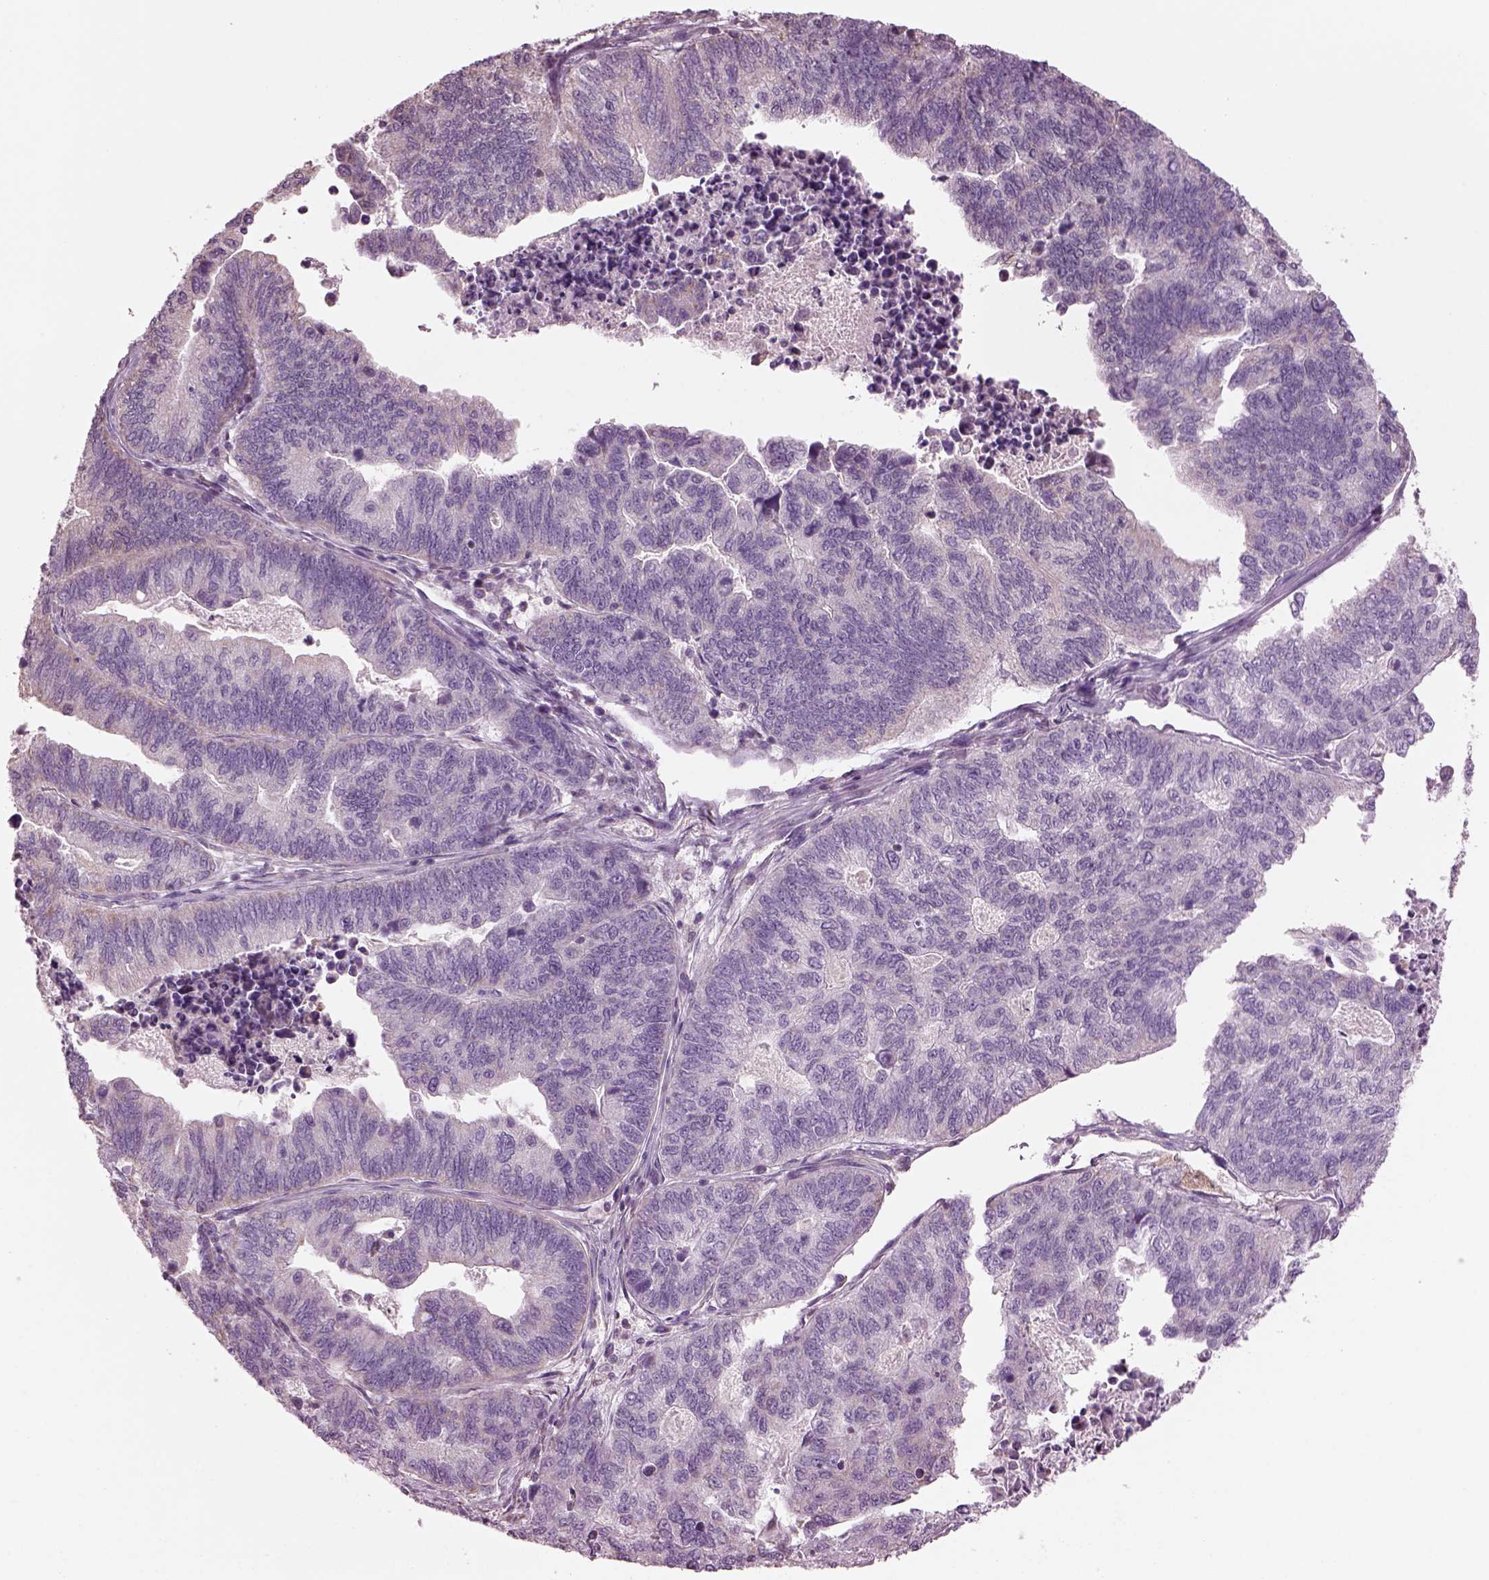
{"staining": {"intensity": "negative", "quantity": "none", "location": "none"}, "tissue": "stomach cancer", "cell_type": "Tumor cells", "image_type": "cancer", "snomed": [{"axis": "morphology", "description": "Adenocarcinoma, NOS"}, {"axis": "topography", "description": "Stomach, upper"}], "caption": "High power microscopy histopathology image of an immunohistochemistry histopathology image of adenocarcinoma (stomach), revealing no significant staining in tumor cells.", "gene": "SPATA7", "patient": {"sex": "female", "age": 67}}